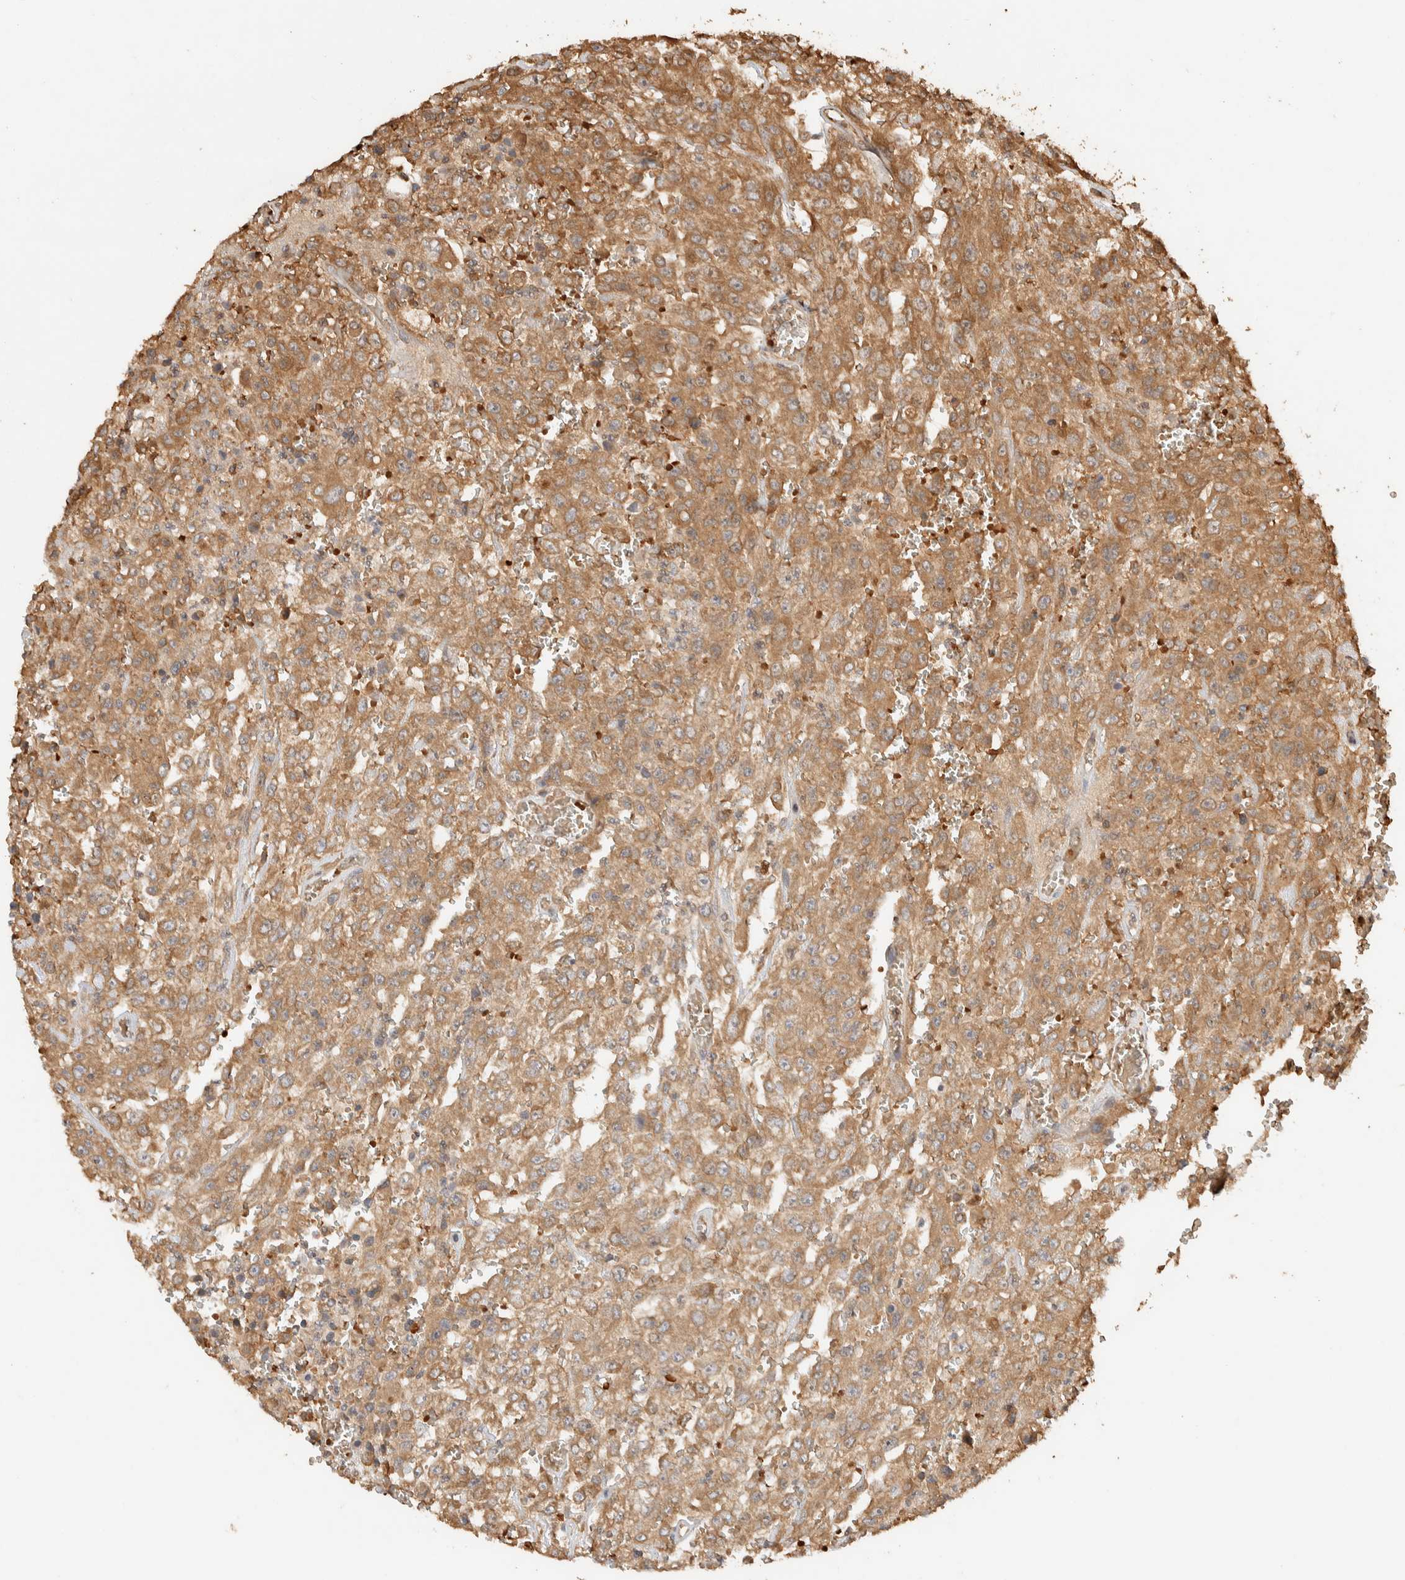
{"staining": {"intensity": "moderate", "quantity": ">75%", "location": "cytoplasmic/membranous"}, "tissue": "urothelial cancer", "cell_type": "Tumor cells", "image_type": "cancer", "snomed": [{"axis": "morphology", "description": "Urothelial carcinoma, High grade"}, {"axis": "topography", "description": "Urinary bladder"}], "caption": "IHC of human urothelial carcinoma (high-grade) displays medium levels of moderate cytoplasmic/membranous expression in about >75% of tumor cells.", "gene": "TTI2", "patient": {"sex": "male", "age": 46}}